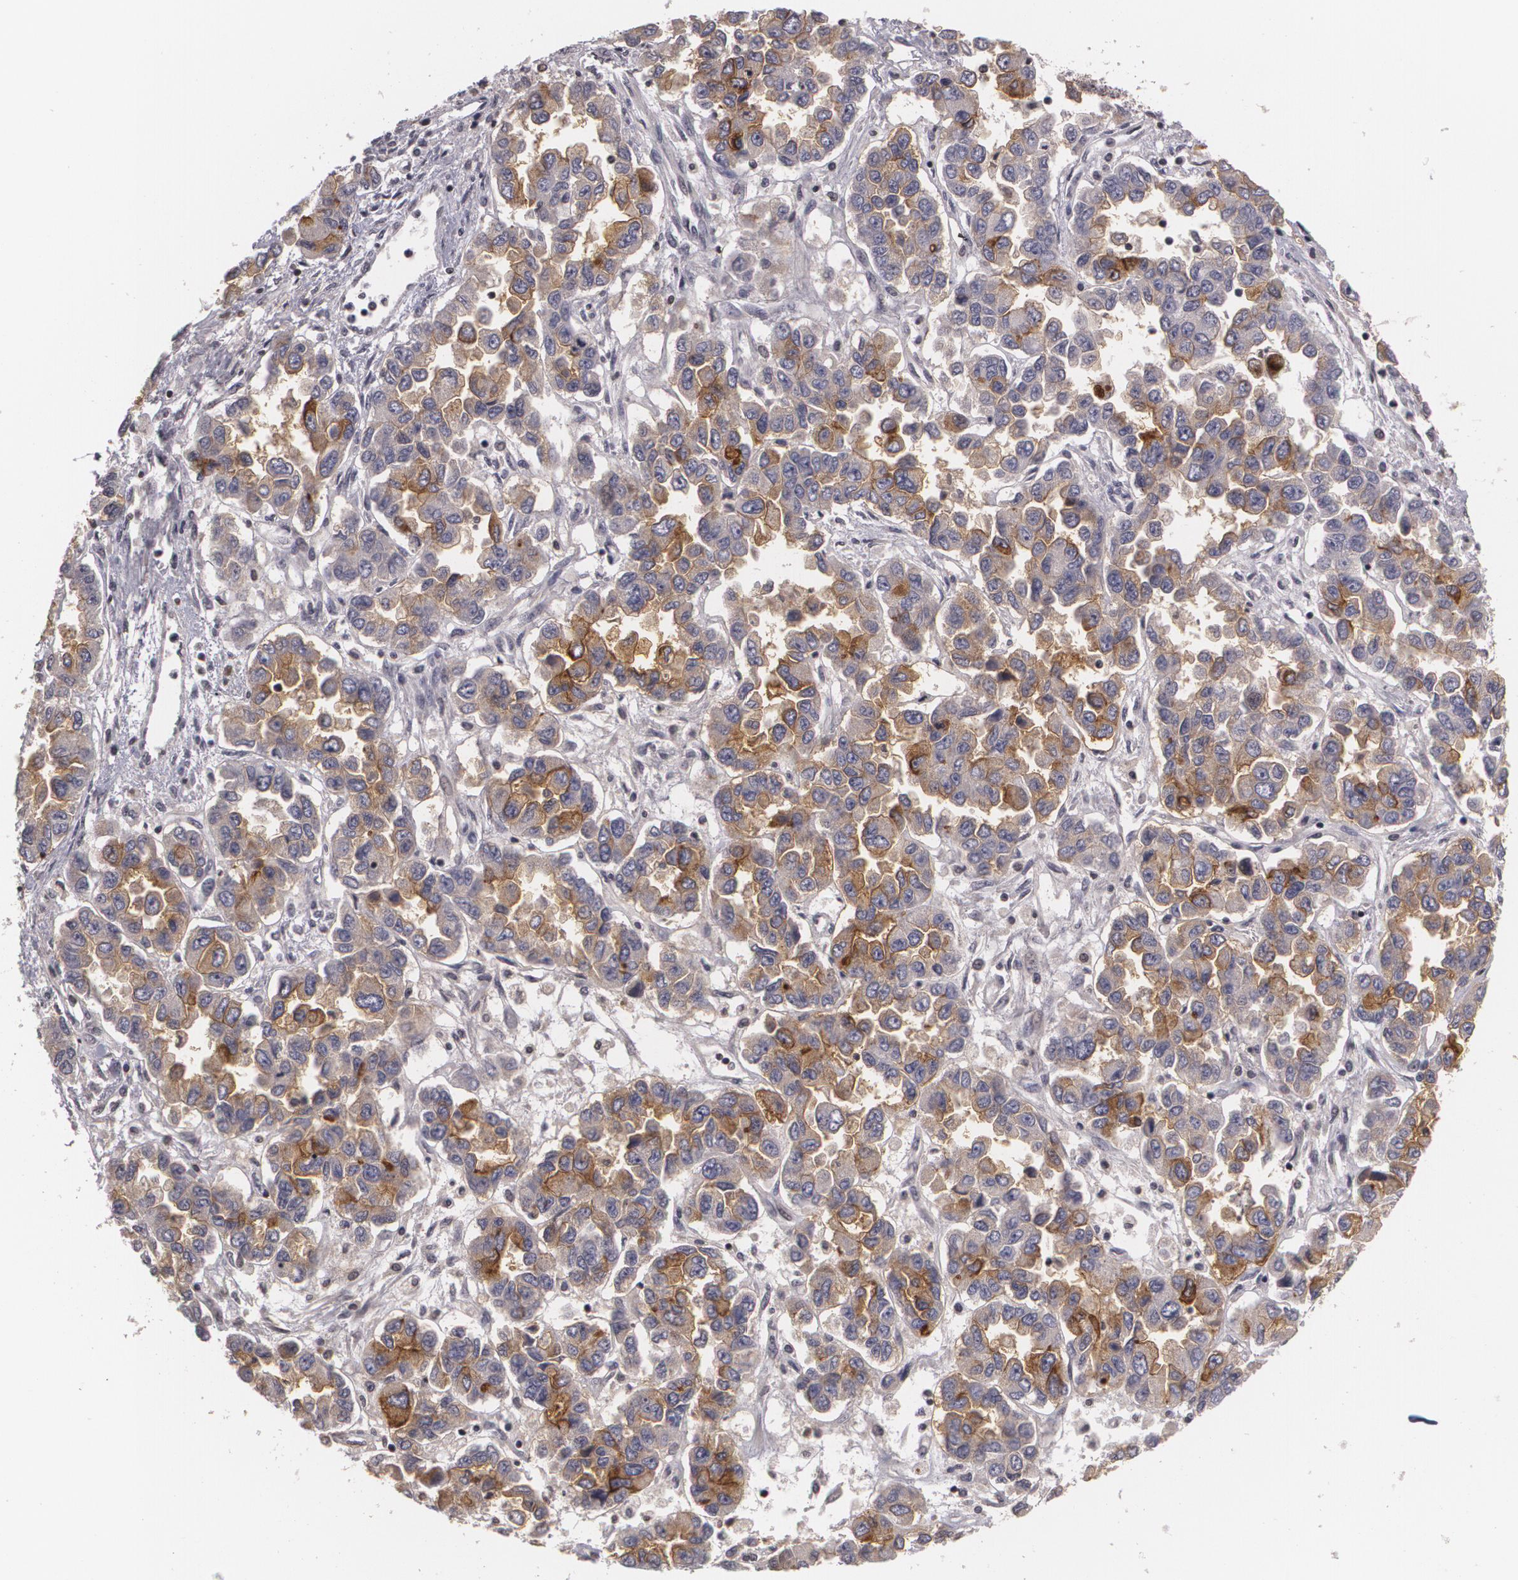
{"staining": {"intensity": "moderate", "quantity": ">75%", "location": "cytoplasmic/membranous"}, "tissue": "ovarian cancer", "cell_type": "Tumor cells", "image_type": "cancer", "snomed": [{"axis": "morphology", "description": "Cystadenocarcinoma, serous, NOS"}, {"axis": "topography", "description": "Ovary"}], "caption": "Immunohistochemical staining of ovarian cancer (serous cystadenocarcinoma) displays medium levels of moderate cytoplasmic/membranous expression in about >75% of tumor cells. The protein of interest is shown in brown color, while the nuclei are stained blue.", "gene": "MUC1", "patient": {"sex": "female", "age": 84}}